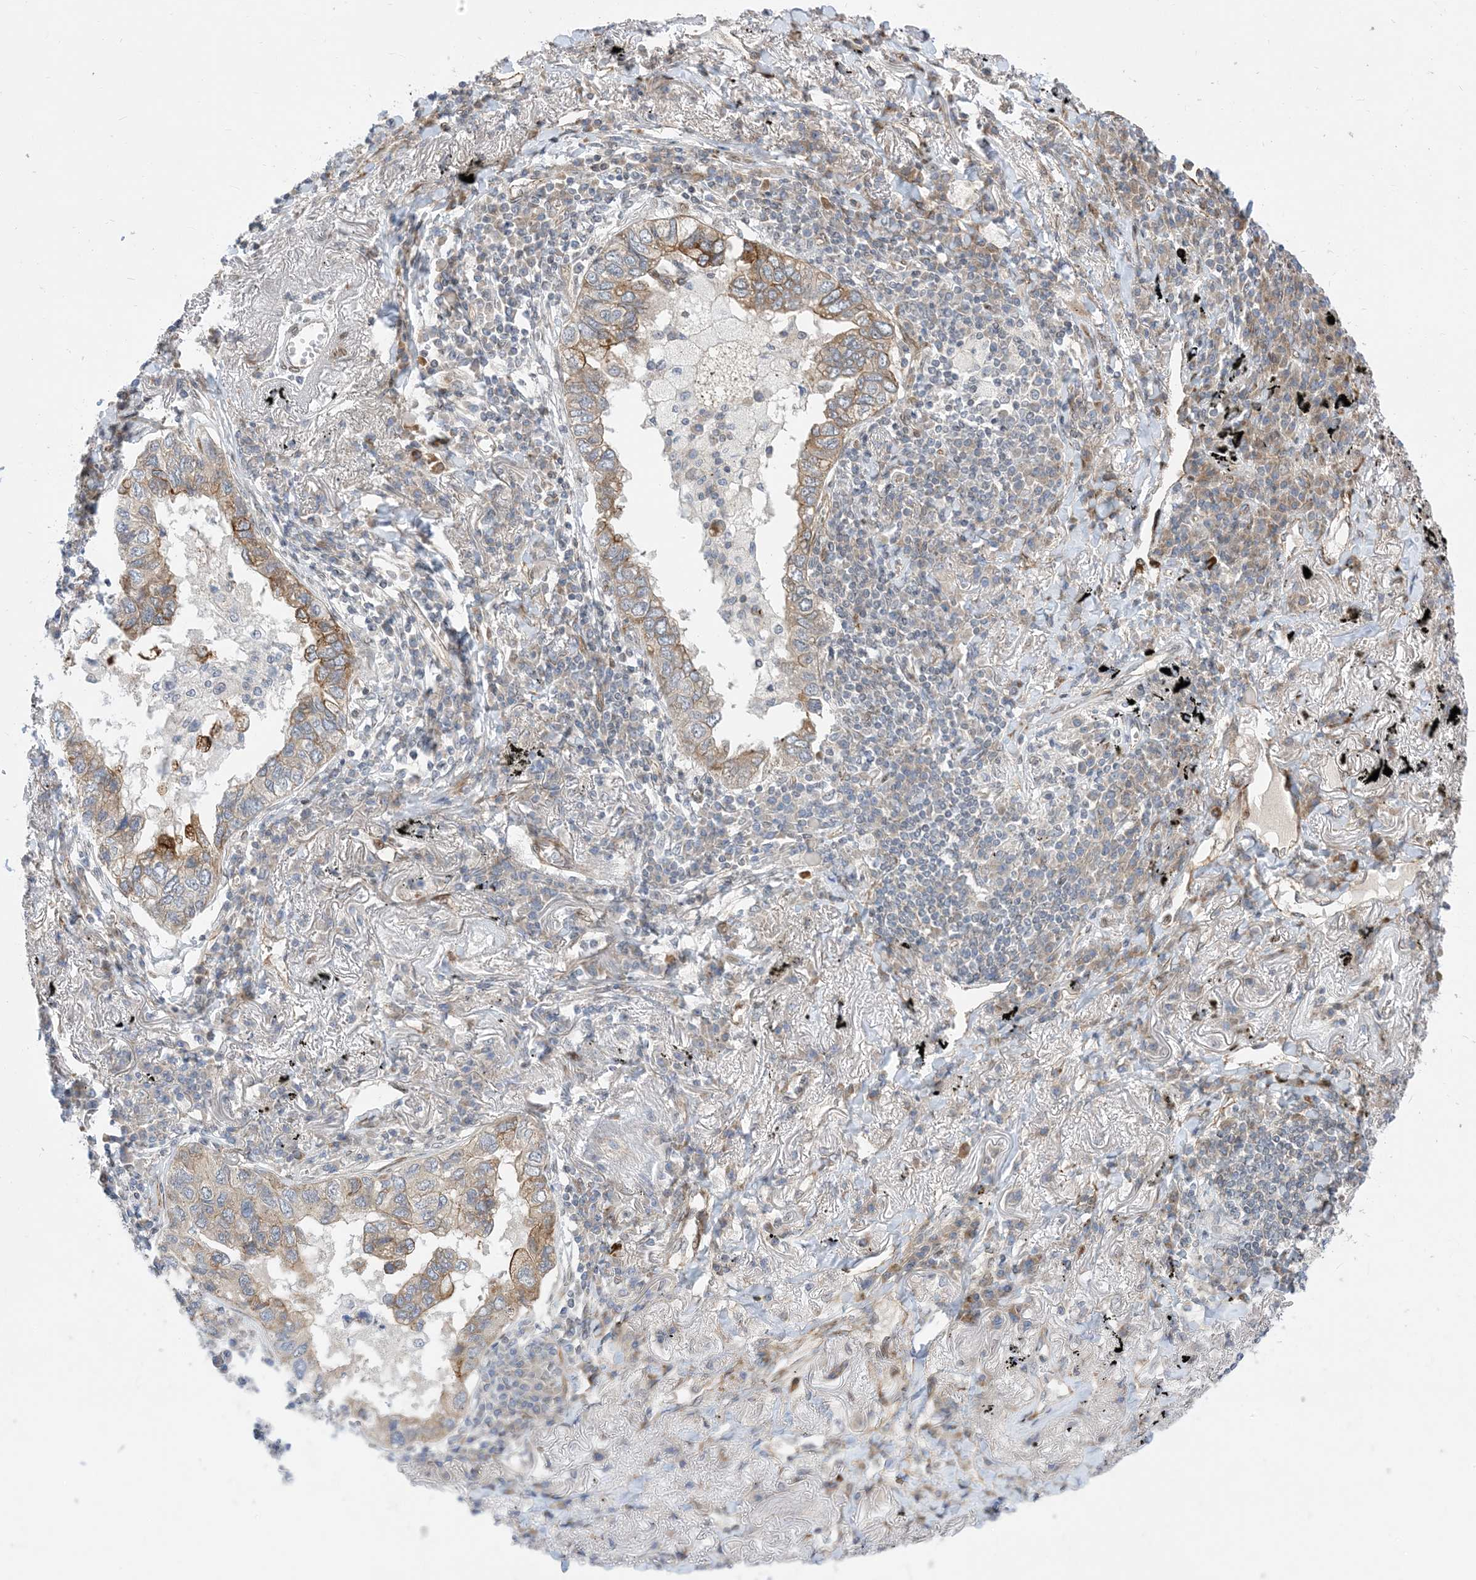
{"staining": {"intensity": "moderate", "quantity": ">75%", "location": "cytoplasmic/membranous"}, "tissue": "lung cancer", "cell_type": "Tumor cells", "image_type": "cancer", "snomed": [{"axis": "morphology", "description": "Adenocarcinoma, NOS"}, {"axis": "topography", "description": "Lung"}], "caption": "An immunohistochemistry (IHC) image of tumor tissue is shown. Protein staining in brown shows moderate cytoplasmic/membranous positivity in lung adenocarcinoma within tumor cells.", "gene": "TYSND1", "patient": {"sex": "male", "age": 65}}